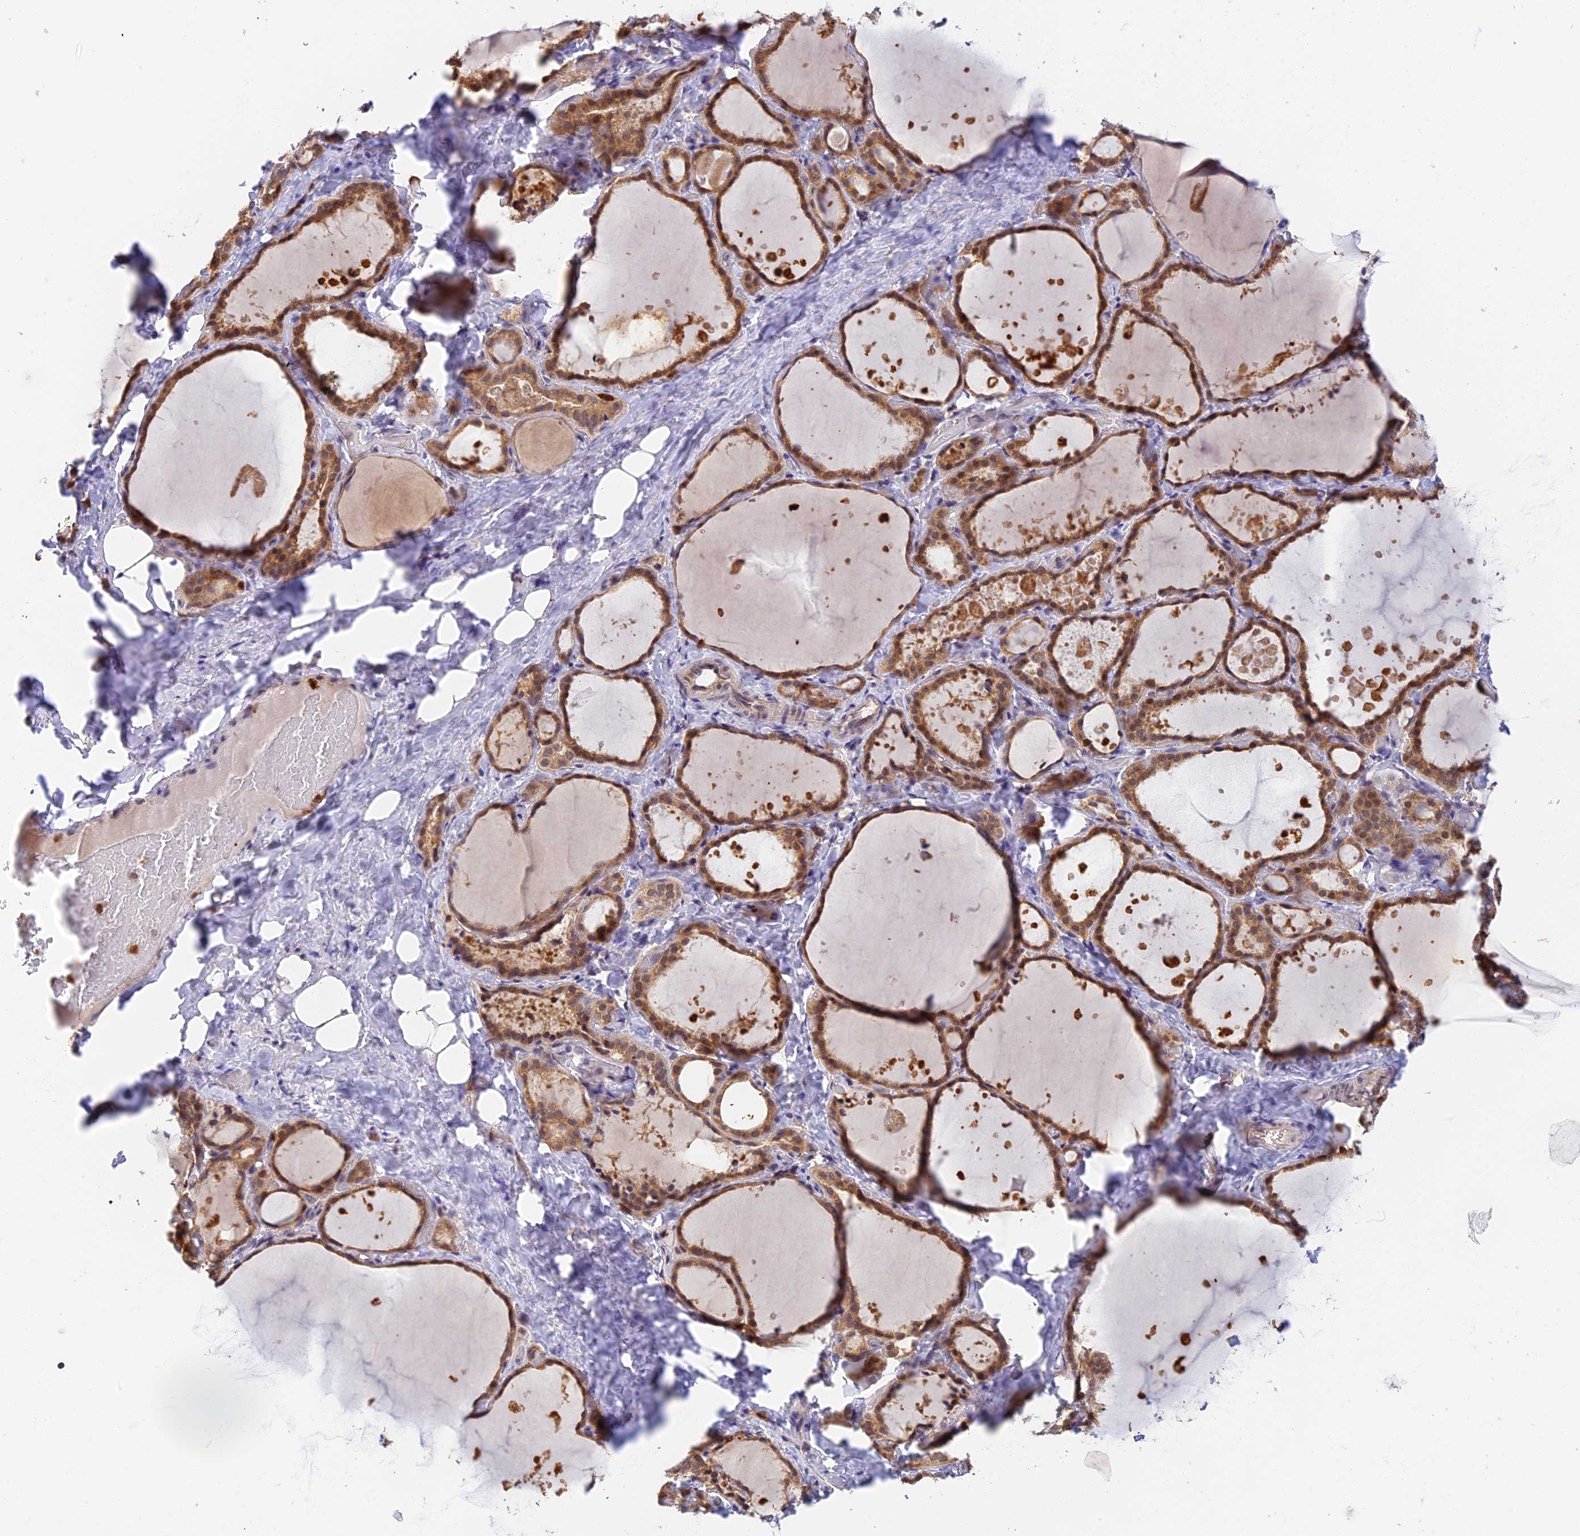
{"staining": {"intensity": "moderate", "quantity": ">75%", "location": "cytoplasmic/membranous,nuclear"}, "tissue": "thyroid gland", "cell_type": "Glandular cells", "image_type": "normal", "snomed": [{"axis": "morphology", "description": "Normal tissue, NOS"}, {"axis": "topography", "description": "Thyroid gland"}], "caption": "Normal thyroid gland was stained to show a protein in brown. There is medium levels of moderate cytoplasmic/membranous,nuclear positivity in approximately >75% of glandular cells. The staining is performed using DAB brown chromogen to label protein expression. The nuclei are counter-stained blue using hematoxylin.", "gene": "PEX16", "patient": {"sex": "female", "age": 44}}